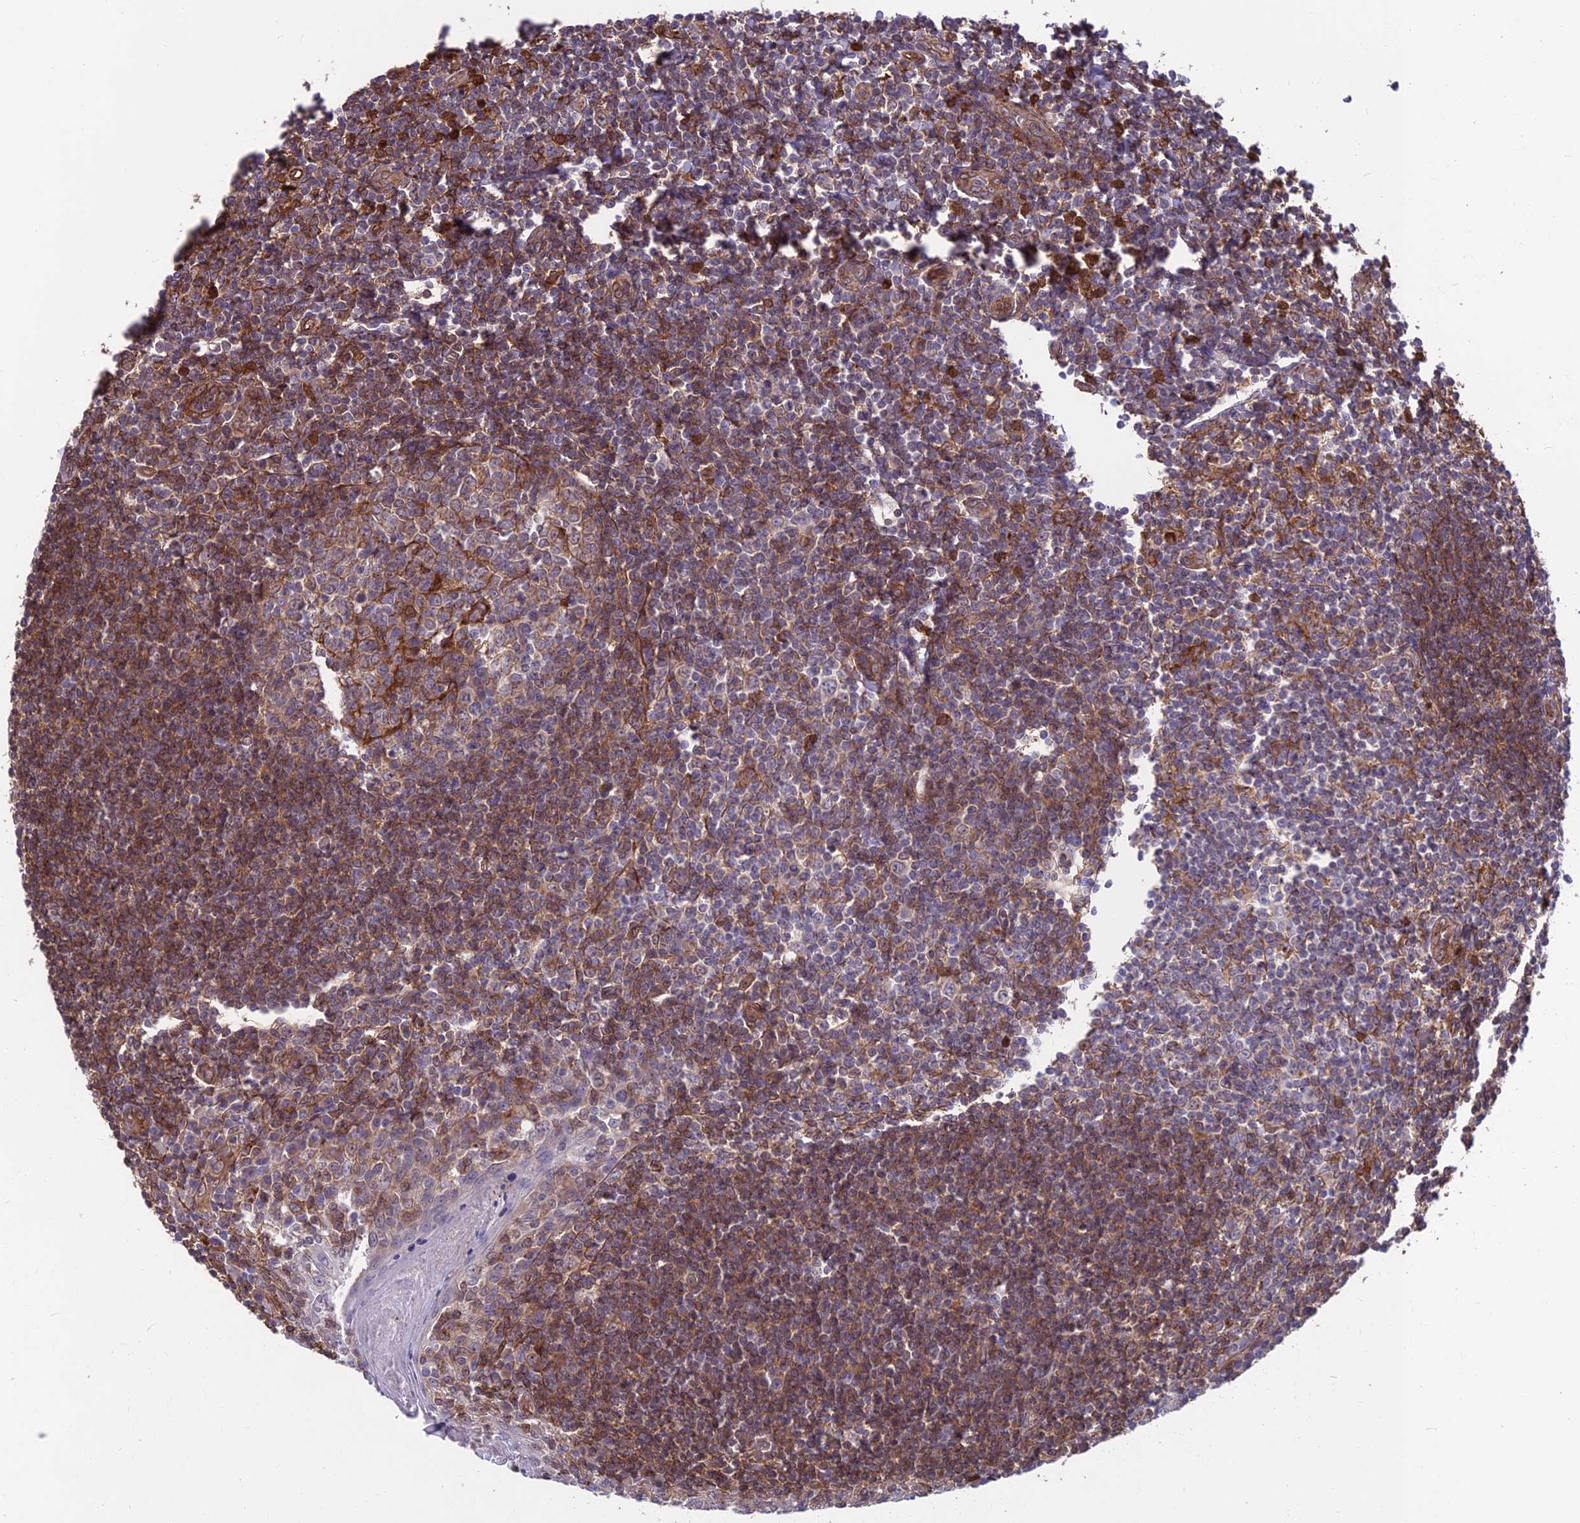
{"staining": {"intensity": "weak", "quantity": "25%-75%", "location": "cytoplasmic/membranous"}, "tissue": "tonsil", "cell_type": "Germinal center cells", "image_type": "normal", "snomed": [{"axis": "morphology", "description": "Normal tissue, NOS"}, {"axis": "topography", "description": "Tonsil"}], "caption": "IHC of normal tonsil shows low levels of weak cytoplasmic/membranous expression in approximately 25%-75% of germinal center cells. The staining was performed using DAB, with brown indicating positive protein expression. Nuclei are stained blue with hematoxylin.", "gene": "RTN4RL1", "patient": {"sex": "male", "age": 27}}